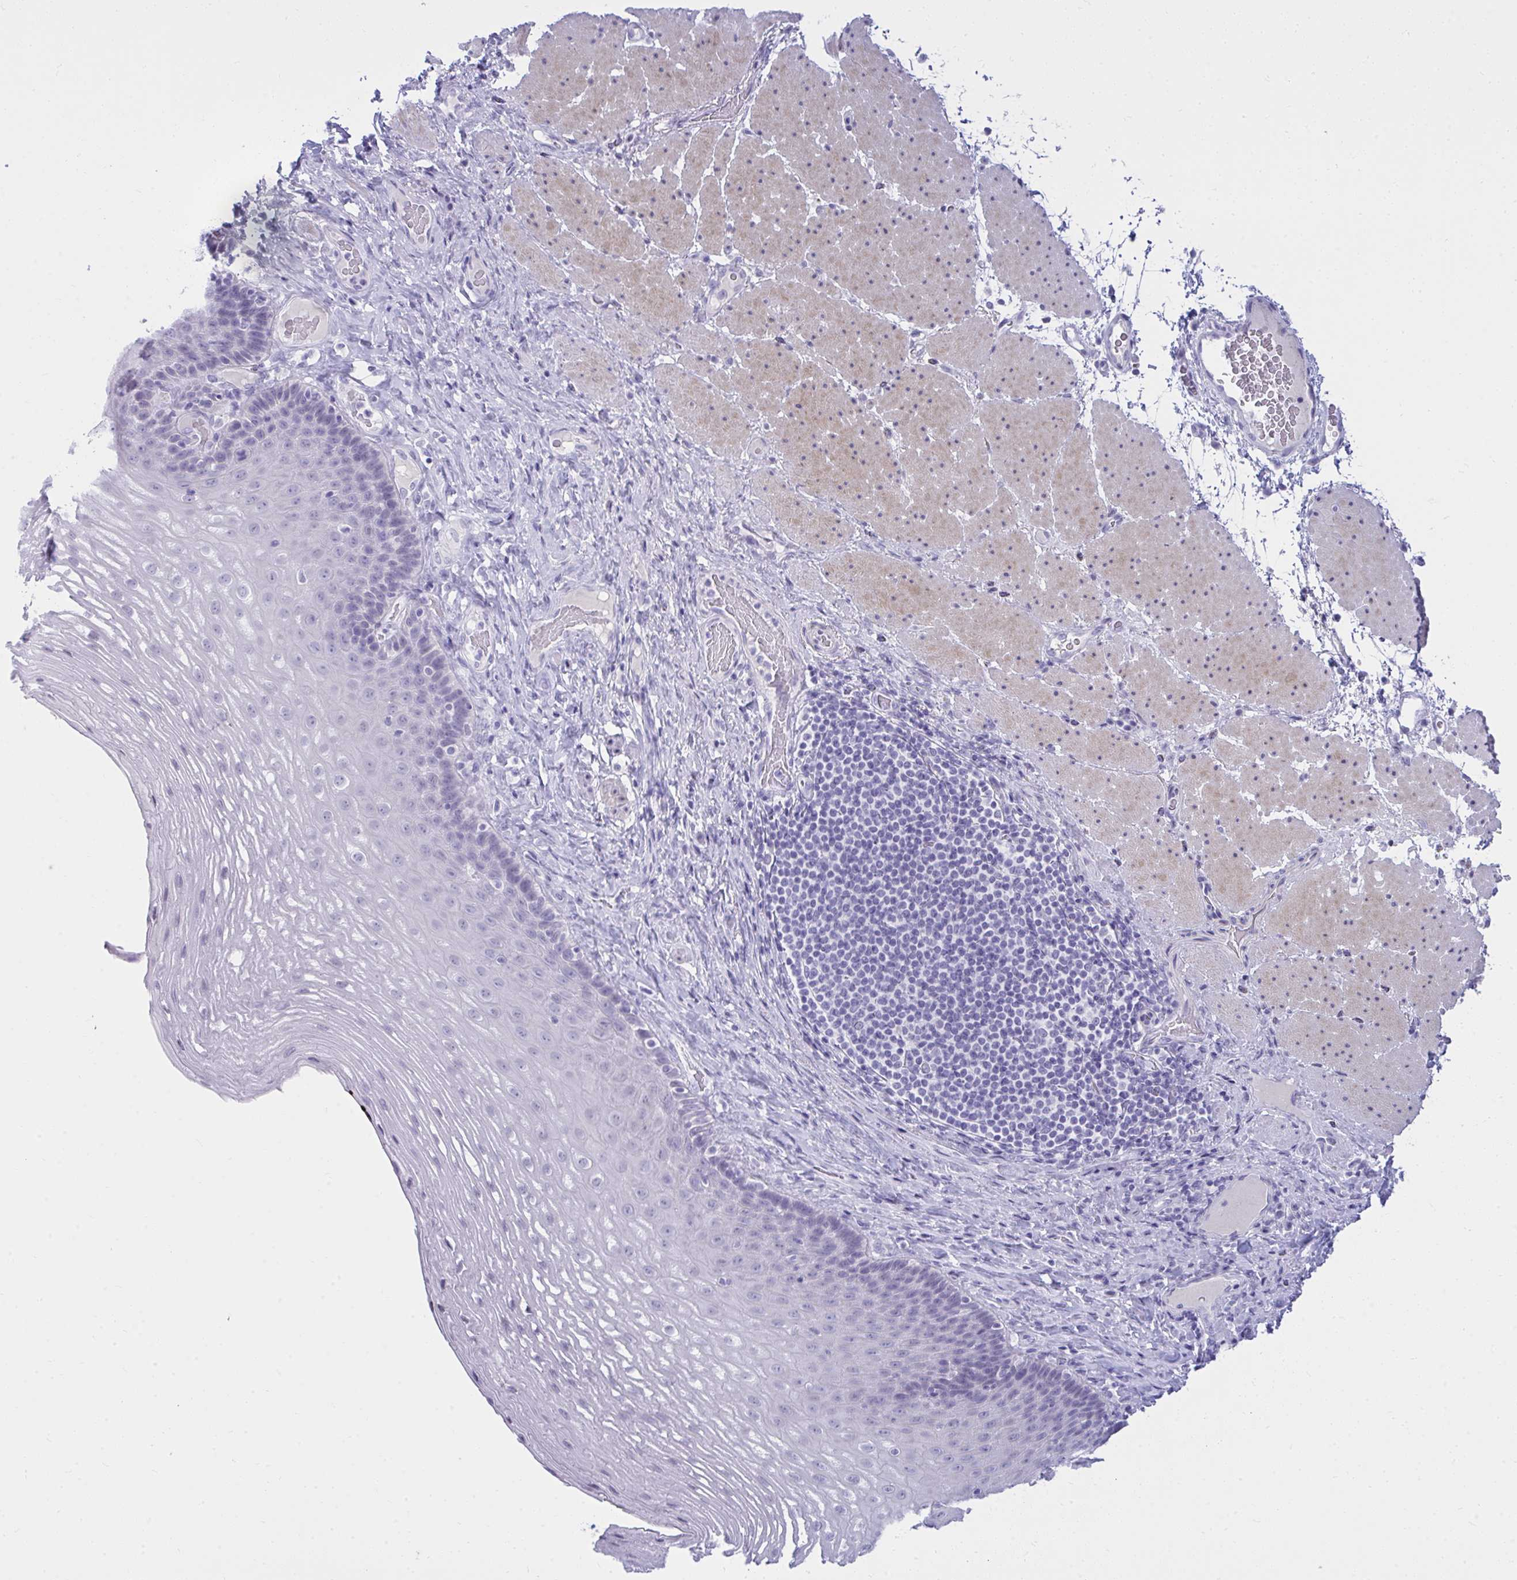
{"staining": {"intensity": "negative", "quantity": "none", "location": "none"}, "tissue": "esophagus", "cell_type": "Squamous epithelial cells", "image_type": "normal", "snomed": [{"axis": "morphology", "description": "Normal tissue, NOS"}, {"axis": "topography", "description": "Esophagus"}], "caption": "High power microscopy image of an immunohistochemistry (IHC) micrograph of normal esophagus, revealing no significant positivity in squamous epithelial cells.", "gene": "OR5F1", "patient": {"sex": "male", "age": 62}}